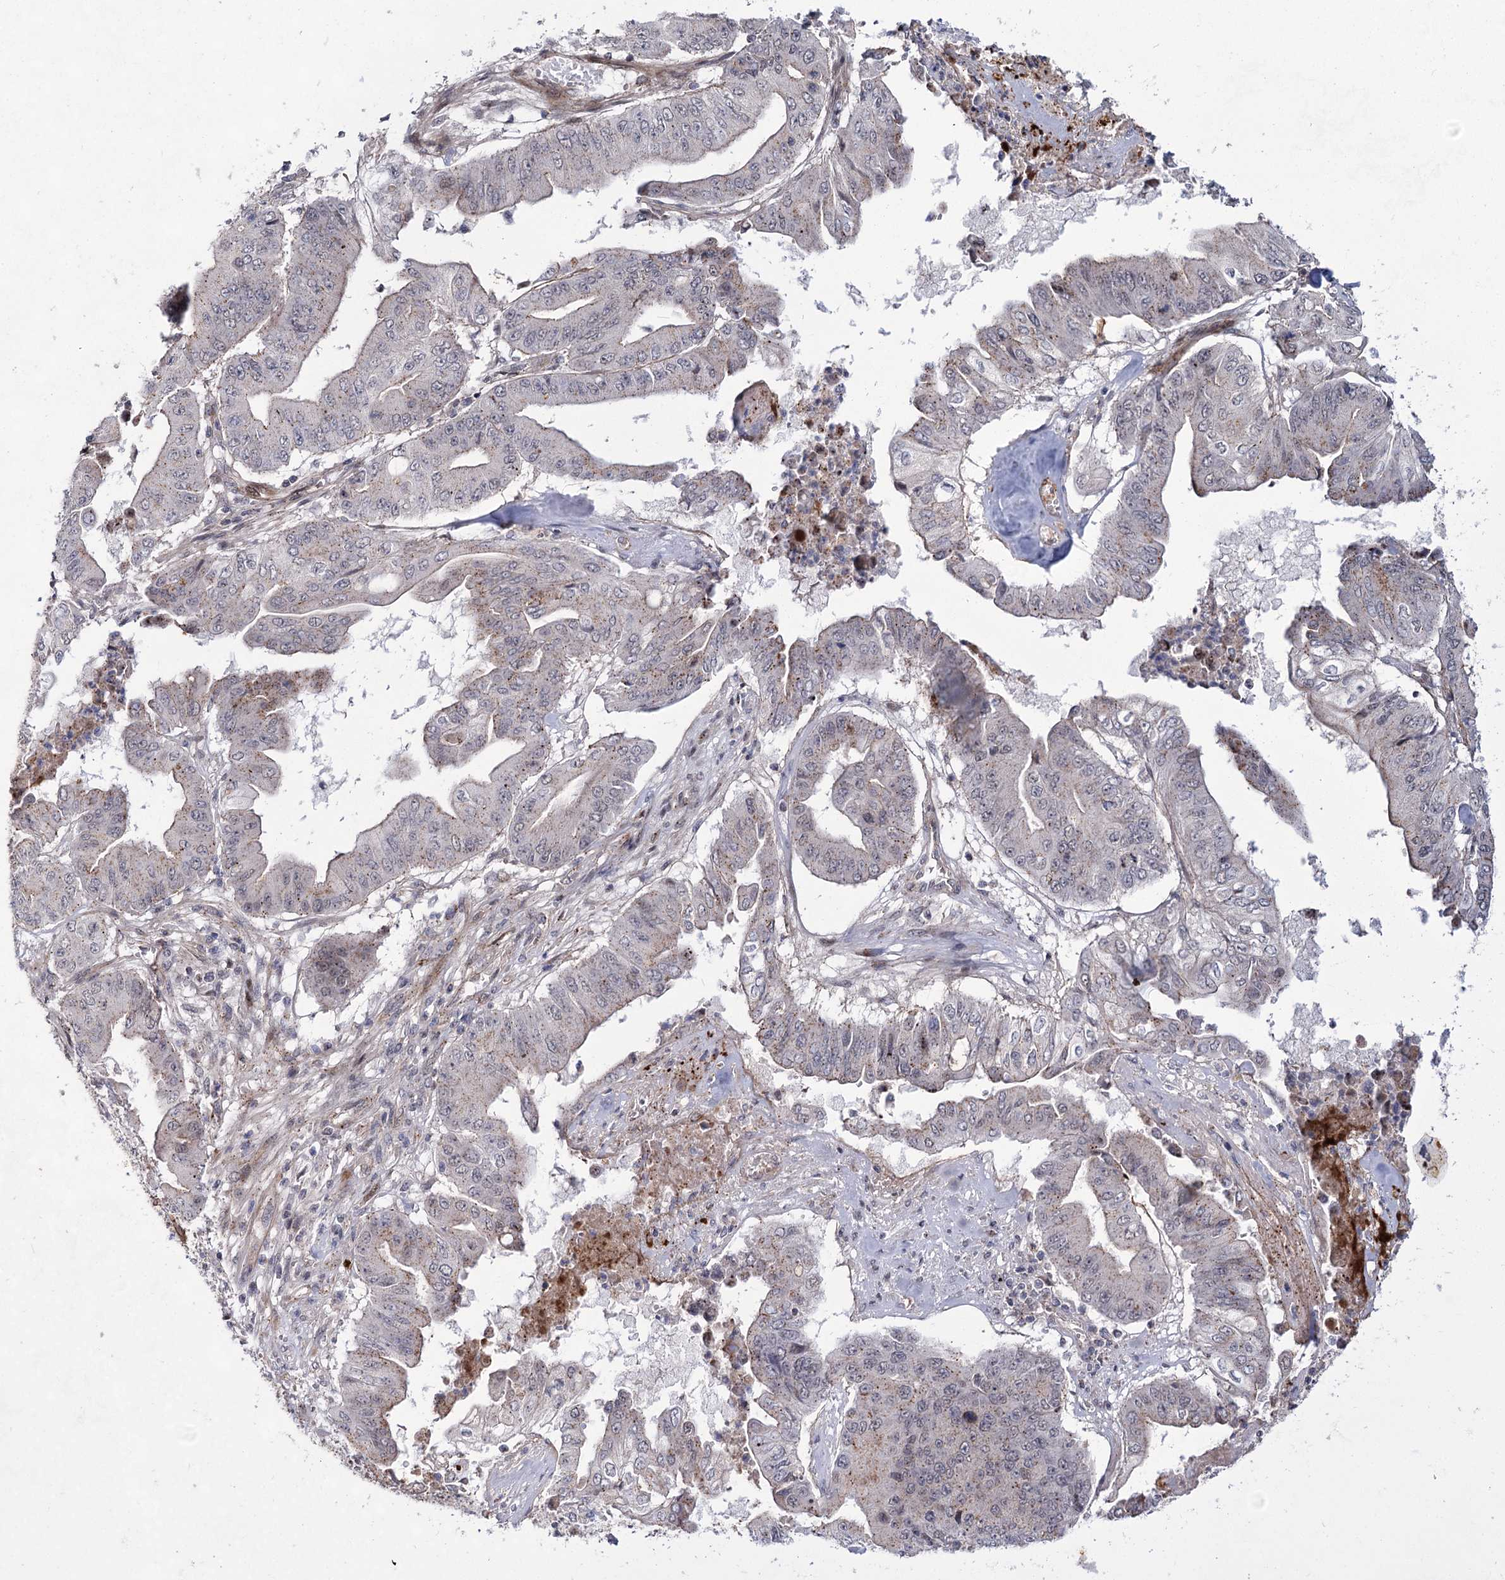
{"staining": {"intensity": "moderate", "quantity": "<25%", "location": "cytoplasmic/membranous"}, "tissue": "pancreatic cancer", "cell_type": "Tumor cells", "image_type": "cancer", "snomed": [{"axis": "morphology", "description": "Adenocarcinoma, NOS"}, {"axis": "topography", "description": "Pancreas"}], "caption": "Immunohistochemistry (IHC) staining of pancreatic adenocarcinoma, which exhibits low levels of moderate cytoplasmic/membranous expression in about <25% of tumor cells indicating moderate cytoplasmic/membranous protein expression. The staining was performed using DAB (brown) for protein detection and nuclei were counterstained in hematoxylin (blue).", "gene": "ATL2", "patient": {"sex": "female", "age": 77}}